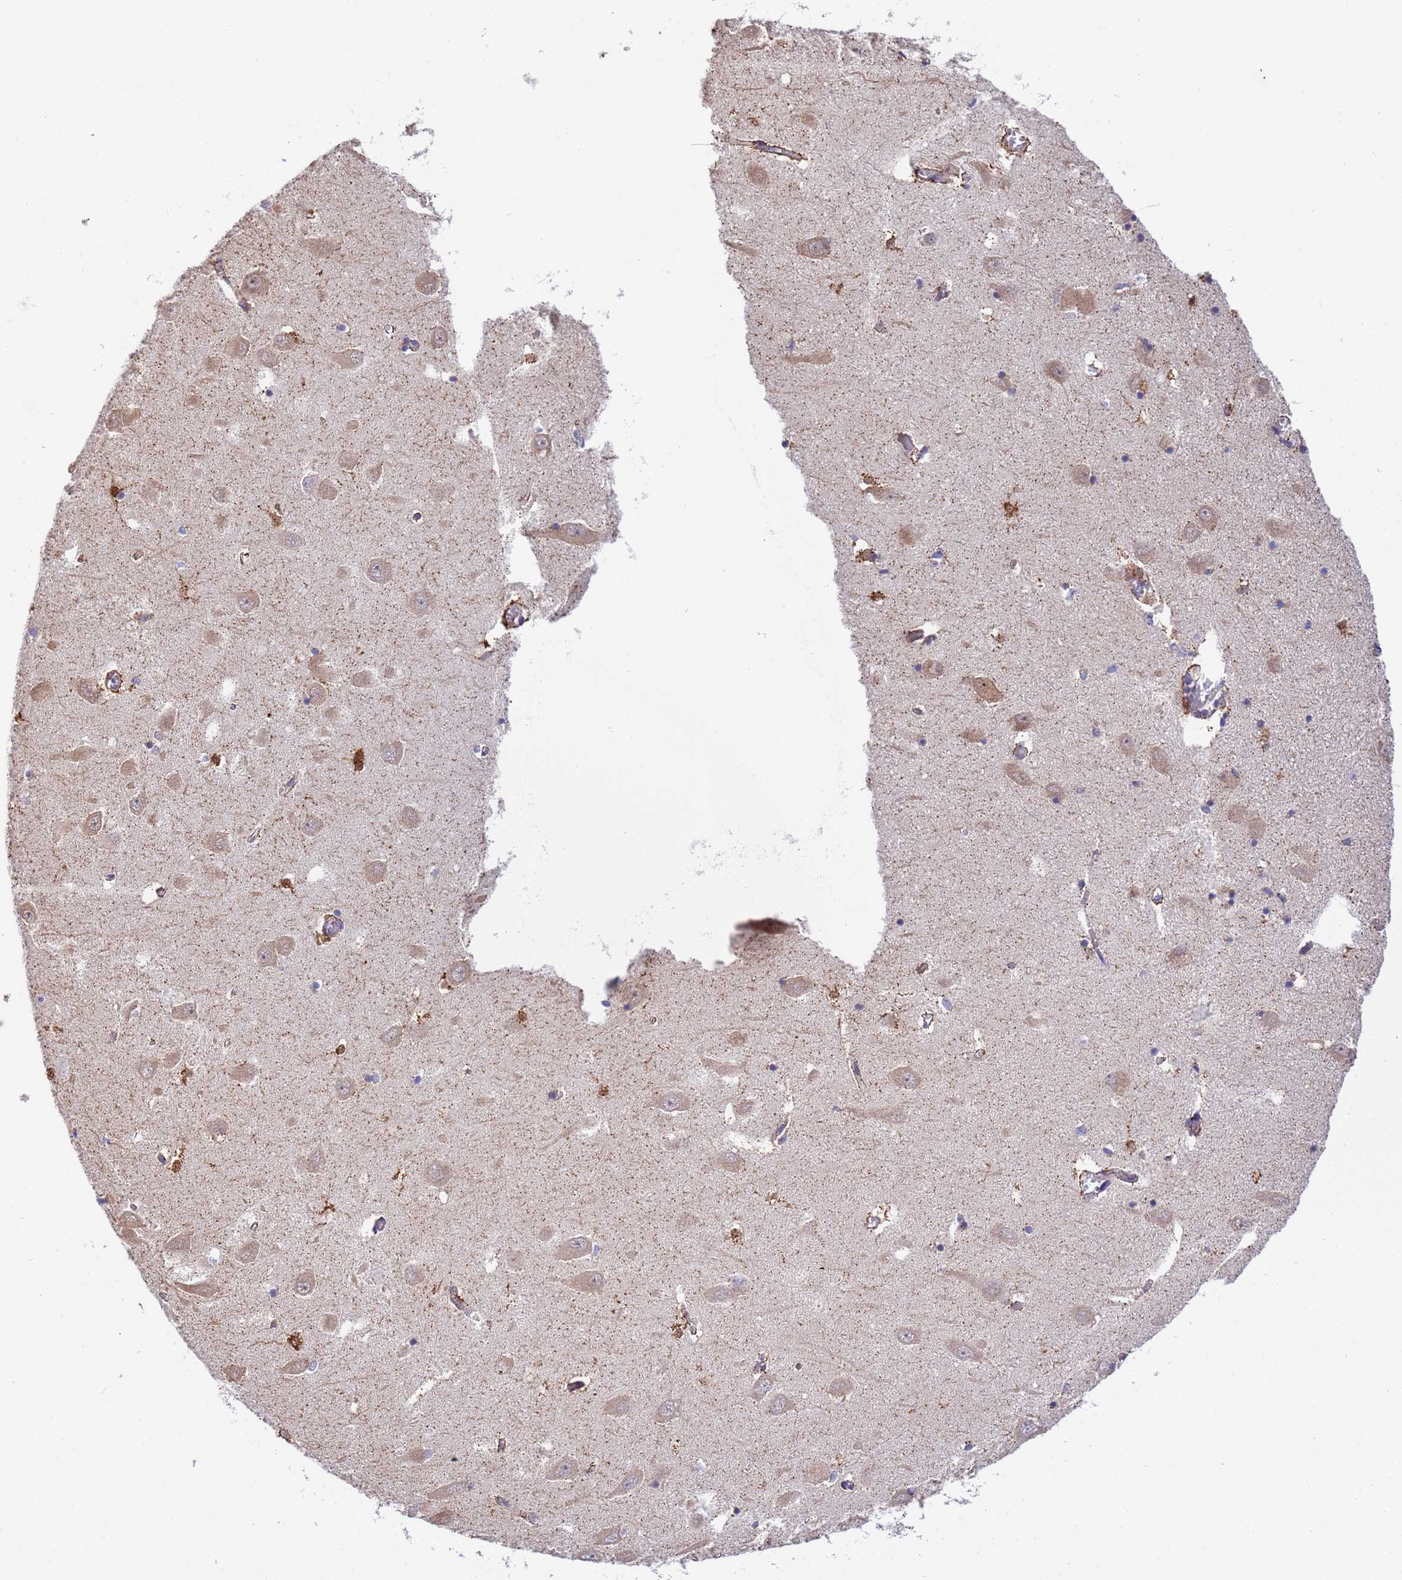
{"staining": {"intensity": "moderate", "quantity": "25%-75%", "location": "cytoplasmic/membranous"}, "tissue": "hippocampus", "cell_type": "Glial cells", "image_type": "normal", "snomed": [{"axis": "morphology", "description": "Normal tissue, NOS"}, {"axis": "topography", "description": "Hippocampus"}], "caption": "Immunohistochemistry (IHC) staining of unremarkable hippocampus, which shows medium levels of moderate cytoplasmic/membranous positivity in about 25%-75% of glial cells indicating moderate cytoplasmic/membranous protein staining. The staining was performed using DAB (brown) for protein detection and nuclei were counterstained in hematoxylin (blue).", "gene": "GLUD1", "patient": {"sex": "male", "age": 70}}